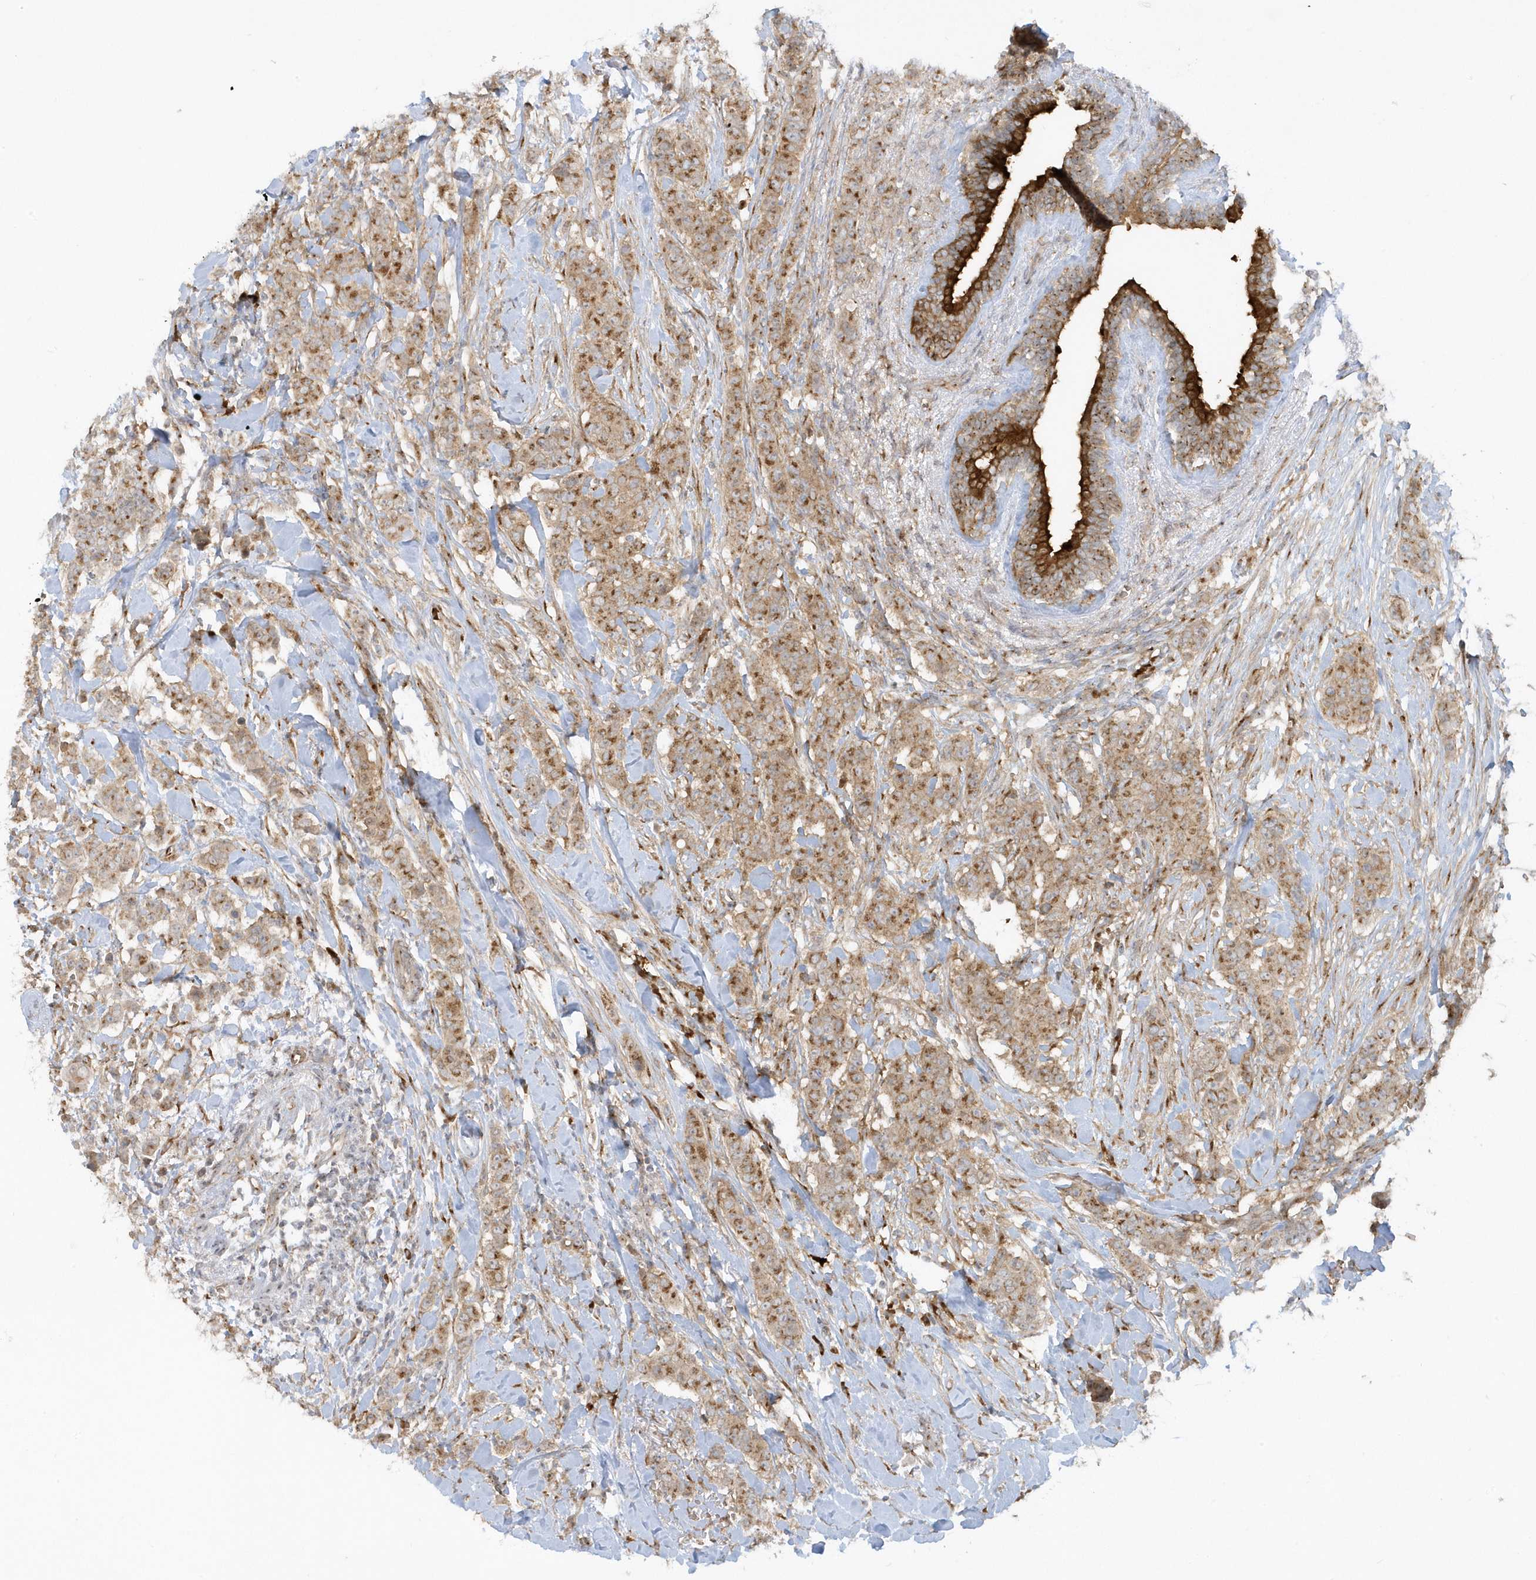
{"staining": {"intensity": "moderate", "quantity": ">75%", "location": "cytoplasmic/membranous"}, "tissue": "breast cancer", "cell_type": "Tumor cells", "image_type": "cancer", "snomed": [{"axis": "morphology", "description": "Duct carcinoma"}, {"axis": "topography", "description": "Breast"}], "caption": "Tumor cells reveal medium levels of moderate cytoplasmic/membranous staining in approximately >75% of cells in infiltrating ductal carcinoma (breast).", "gene": "RPP40", "patient": {"sex": "female", "age": 40}}